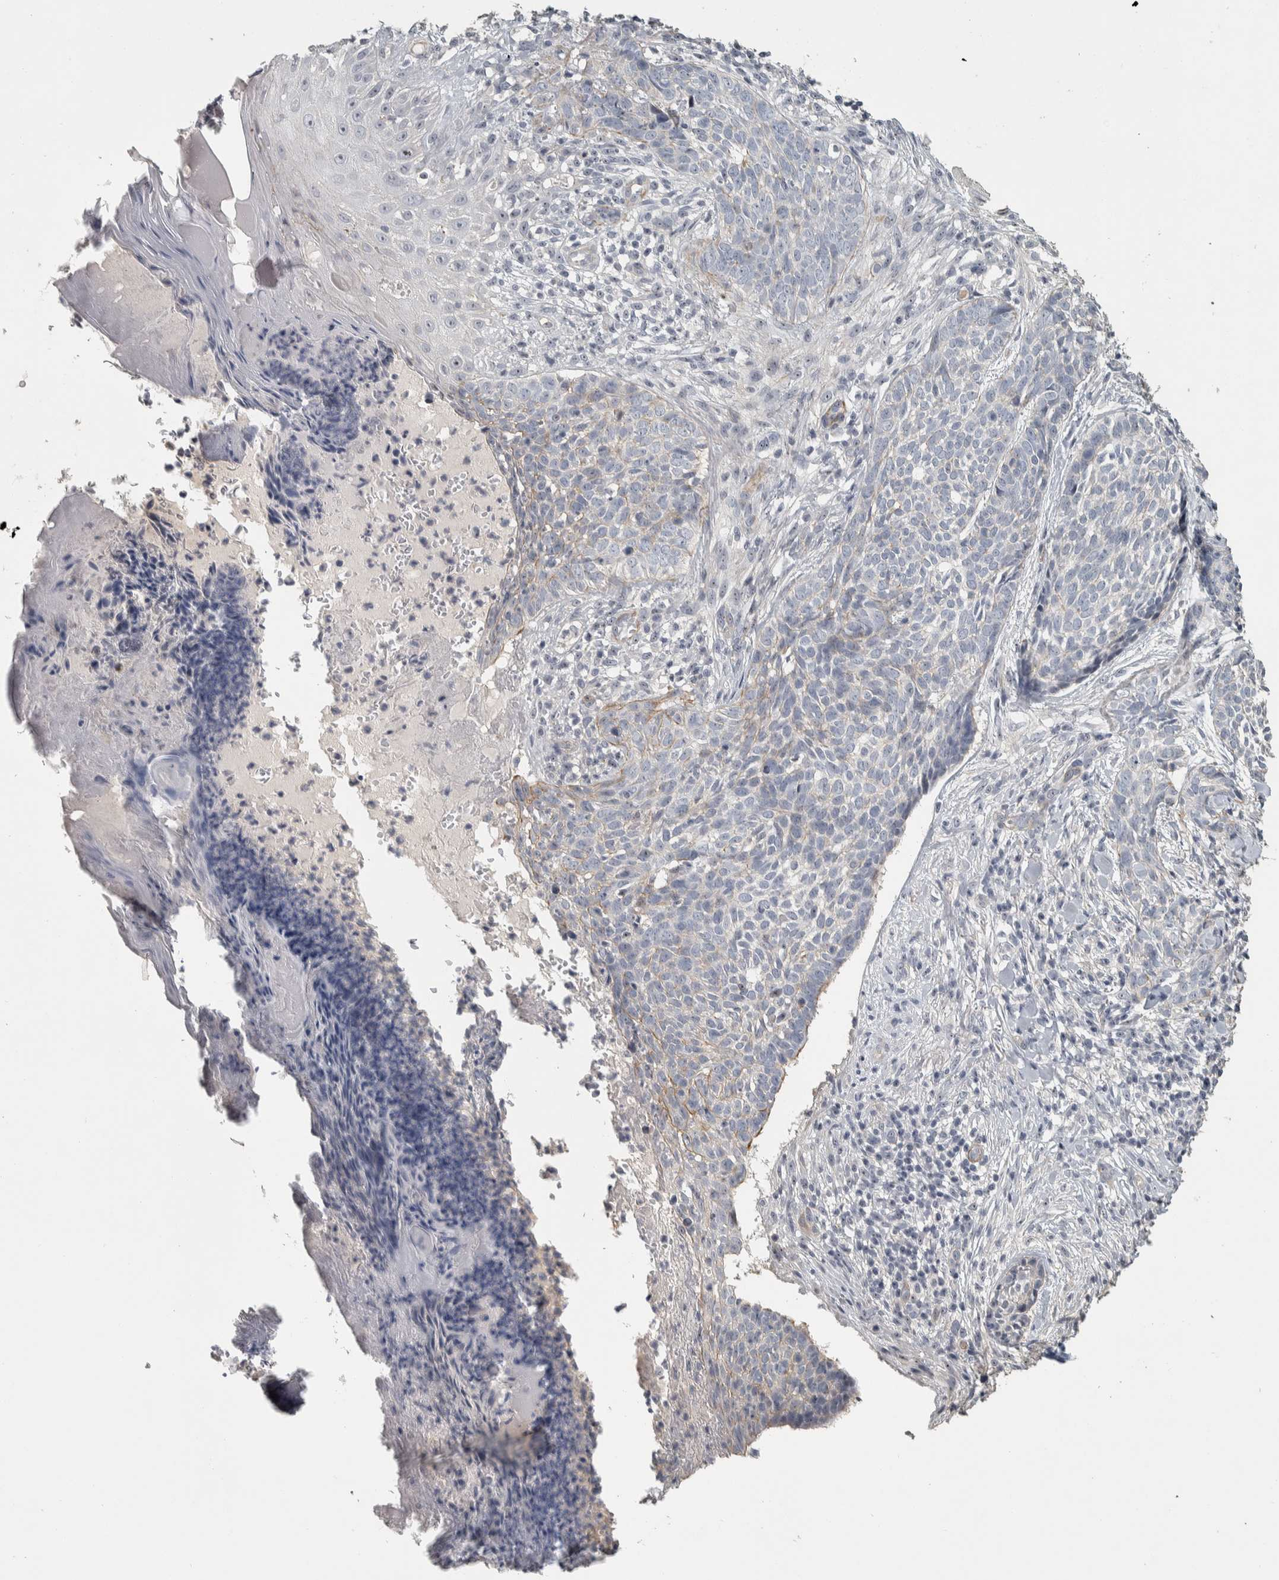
{"staining": {"intensity": "negative", "quantity": "none", "location": "none"}, "tissue": "skin cancer", "cell_type": "Tumor cells", "image_type": "cancer", "snomed": [{"axis": "morphology", "description": "Normal tissue, NOS"}, {"axis": "morphology", "description": "Basal cell carcinoma"}, {"axis": "topography", "description": "Skin"}], "caption": "DAB (3,3'-diaminobenzidine) immunohistochemical staining of skin cancer shows no significant expression in tumor cells.", "gene": "DCAF10", "patient": {"sex": "male", "age": 67}}